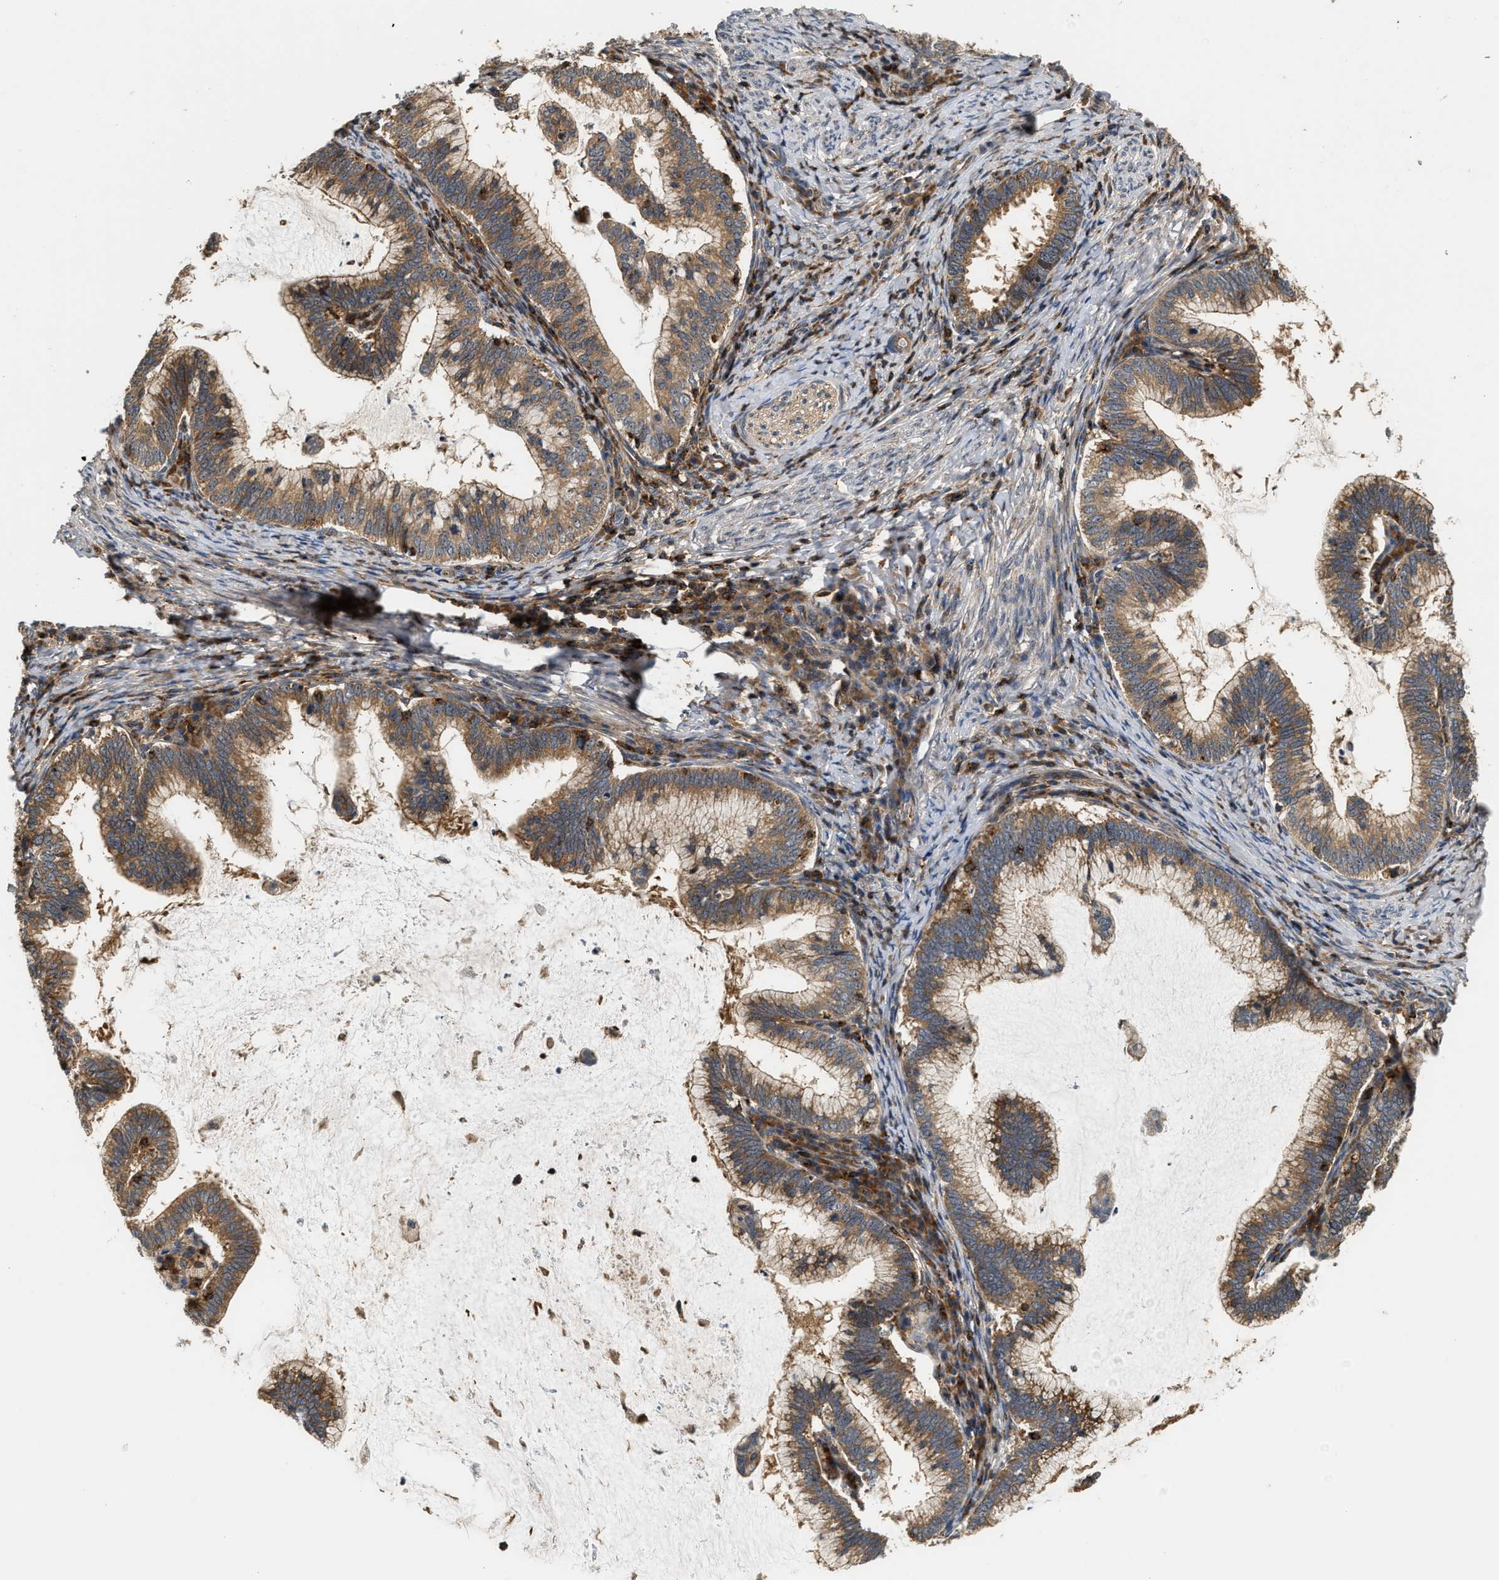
{"staining": {"intensity": "moderate", "quantity": ">75%", "location": "cytoplasmic/membranous"}, "tissue": "cervical cancer", "cell_type": "Tumor cells", "image_type": "cancer", "snomed": [{"axis": "morphology", "description": "Adenocarcinoma, NOS"}, {"axis": "topography", "description": "Cervix"}], "caption": "Moderate cytoplasmic/membranous protein expression is seen in approximately >75% of tumor cells in cervical adenocarcinoma.", "gene": "SNX5", "patient": {"sex": "female", "age": 36}}